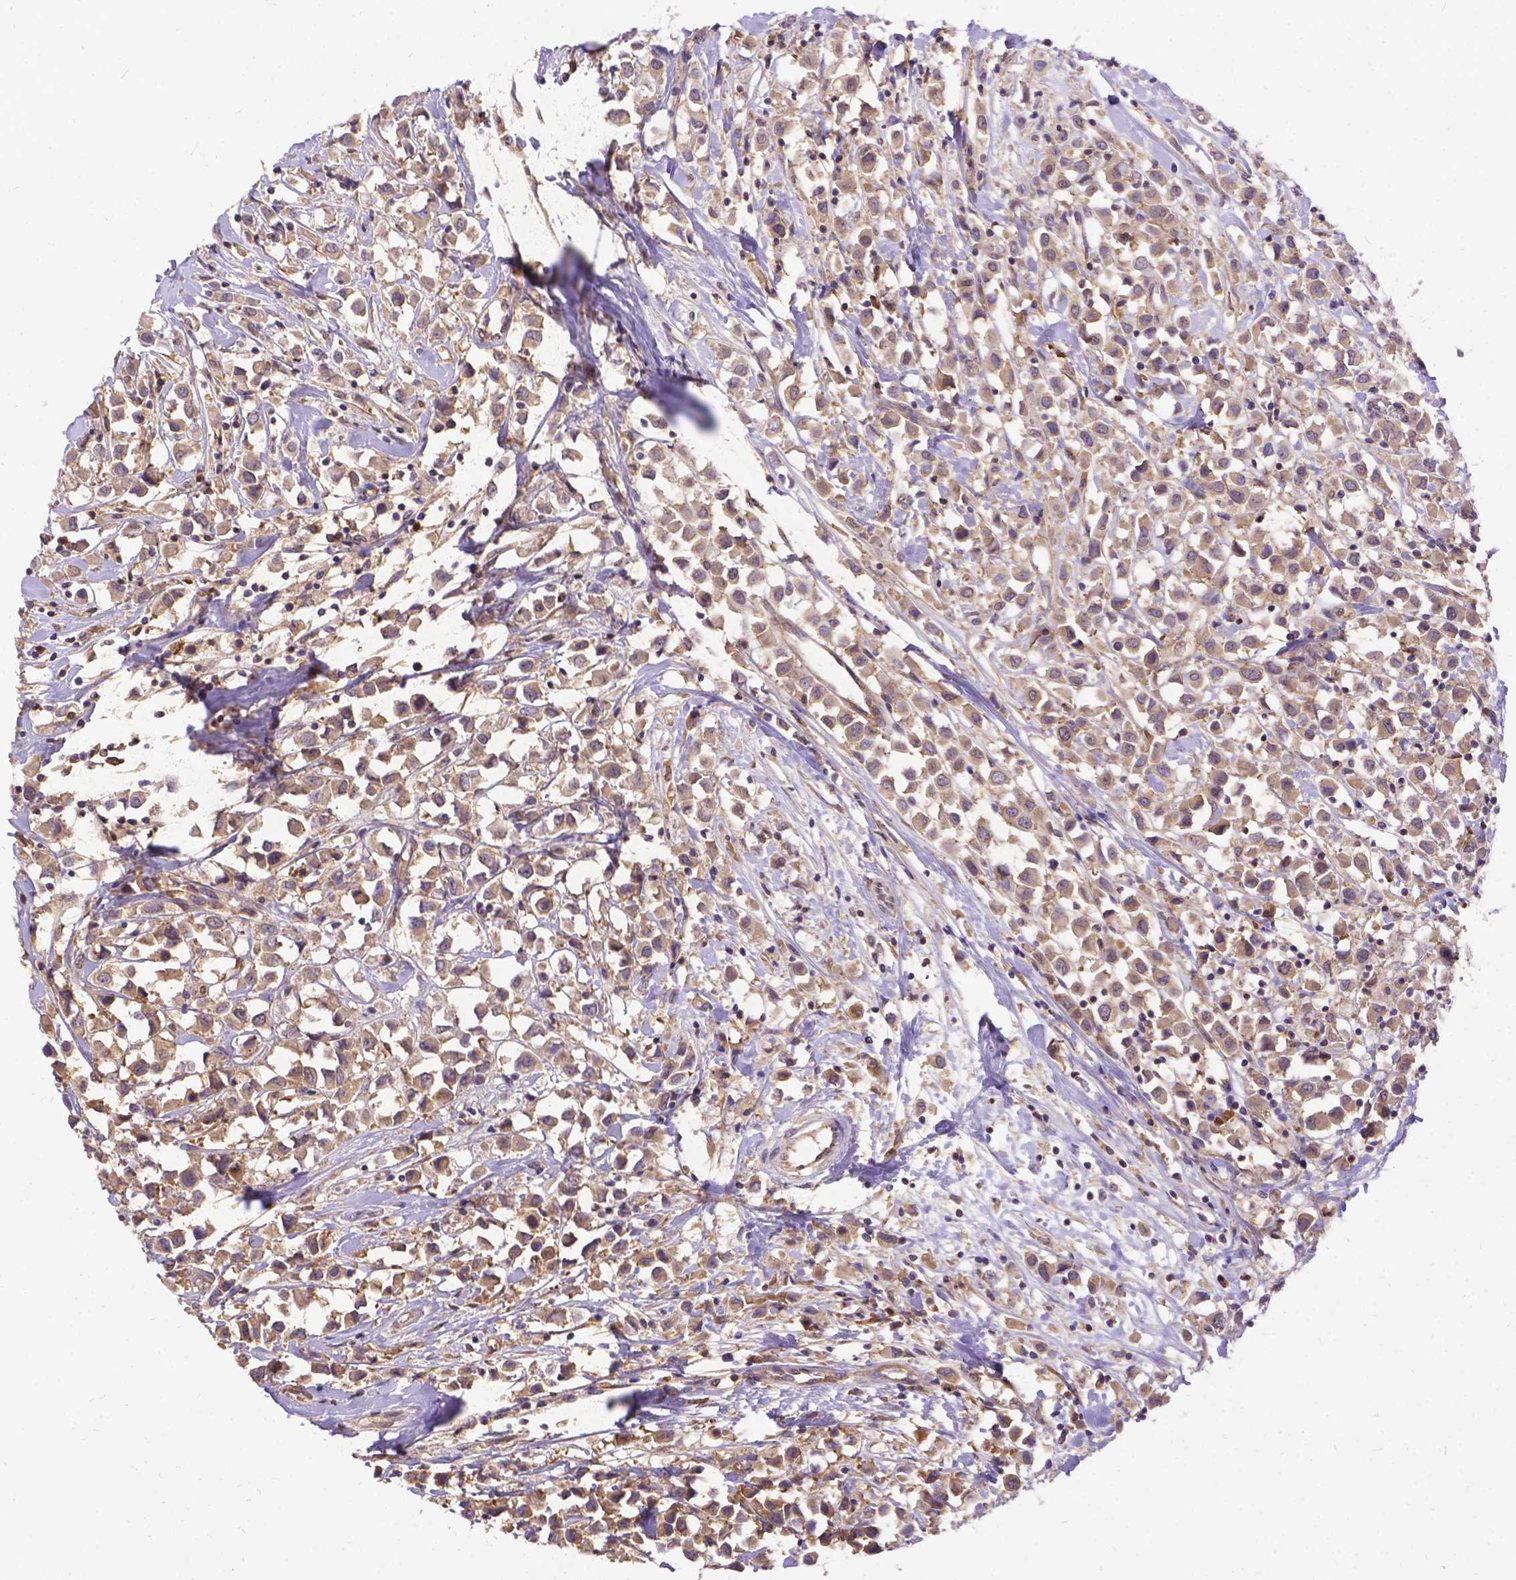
{"staining": {"intensity": "moderate", "quantity": ">75%", "location": "cytoplasmic/membranous"}, "tissue": "breast cancer", "cell_type": "Tumor cells", "image_type": "cancer", "snomed": [{"axis": "morphology", "description": "Duct carcinoma"}, {"axis": "topography", "description": "Breast"}], "caption": "The immunohistochemical stain shows moderate cytoplasmic/membranous staining in tumor cells of breast intraductal carcinoma tissue.", "gene": "DENND6A", "patient": {"sex": "female", "age": 61}}